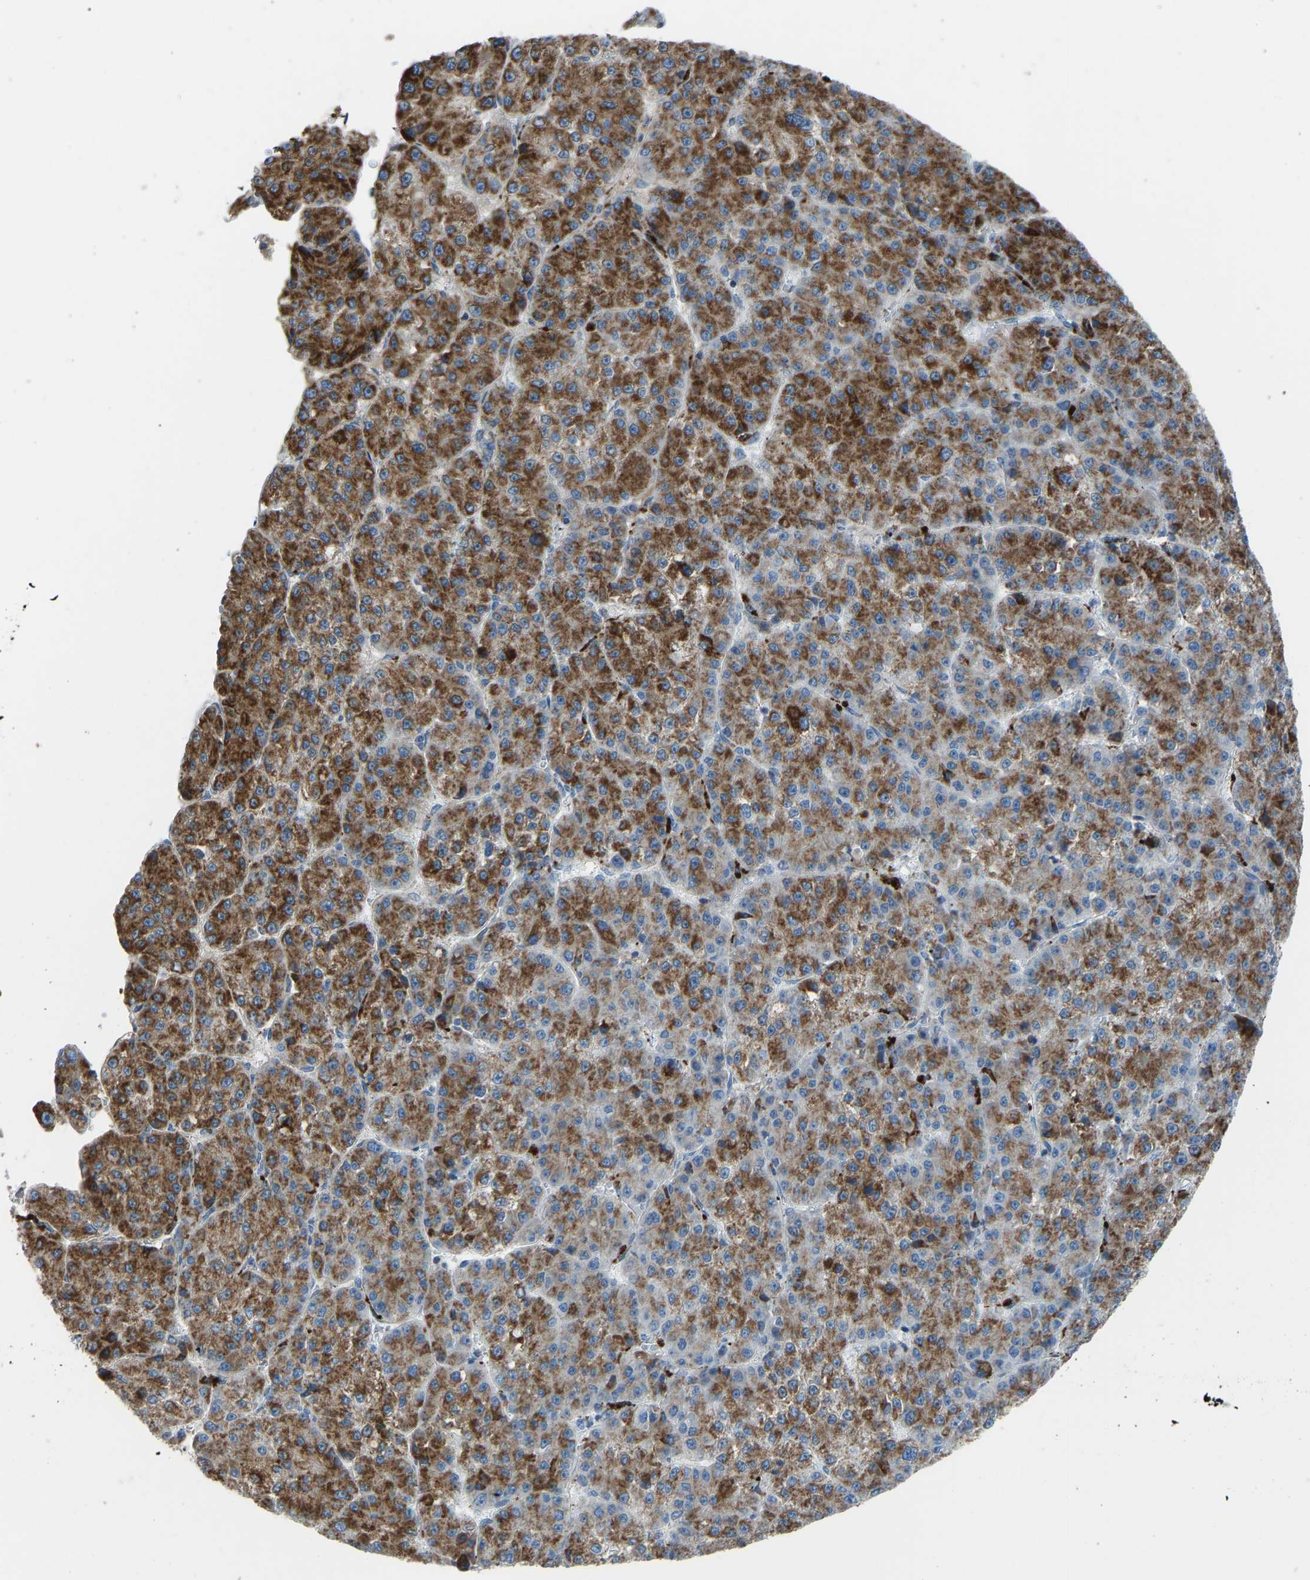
{"staining": {"intensity": "strong", "quantity": ">75%", "location": "cytoplasmic/membranous"}, "tissue": "liver cancer", "cell_type": "Tumor cells", "image_type": "cancer", "snomed": [{"axis": "morphology", "description": "Carcinoma, Hepatocellular, NOS"}, {"axis": "topography", "description": "Liver"}], "caption": "Protein staining of hepatocellular carcinoma (liver) tissue reveals strong cytoplasmic/membranous positivity in about >75% of tumor cells.", "gene": "SMIM20", "patient": {"sex": "female", "age": 73}}